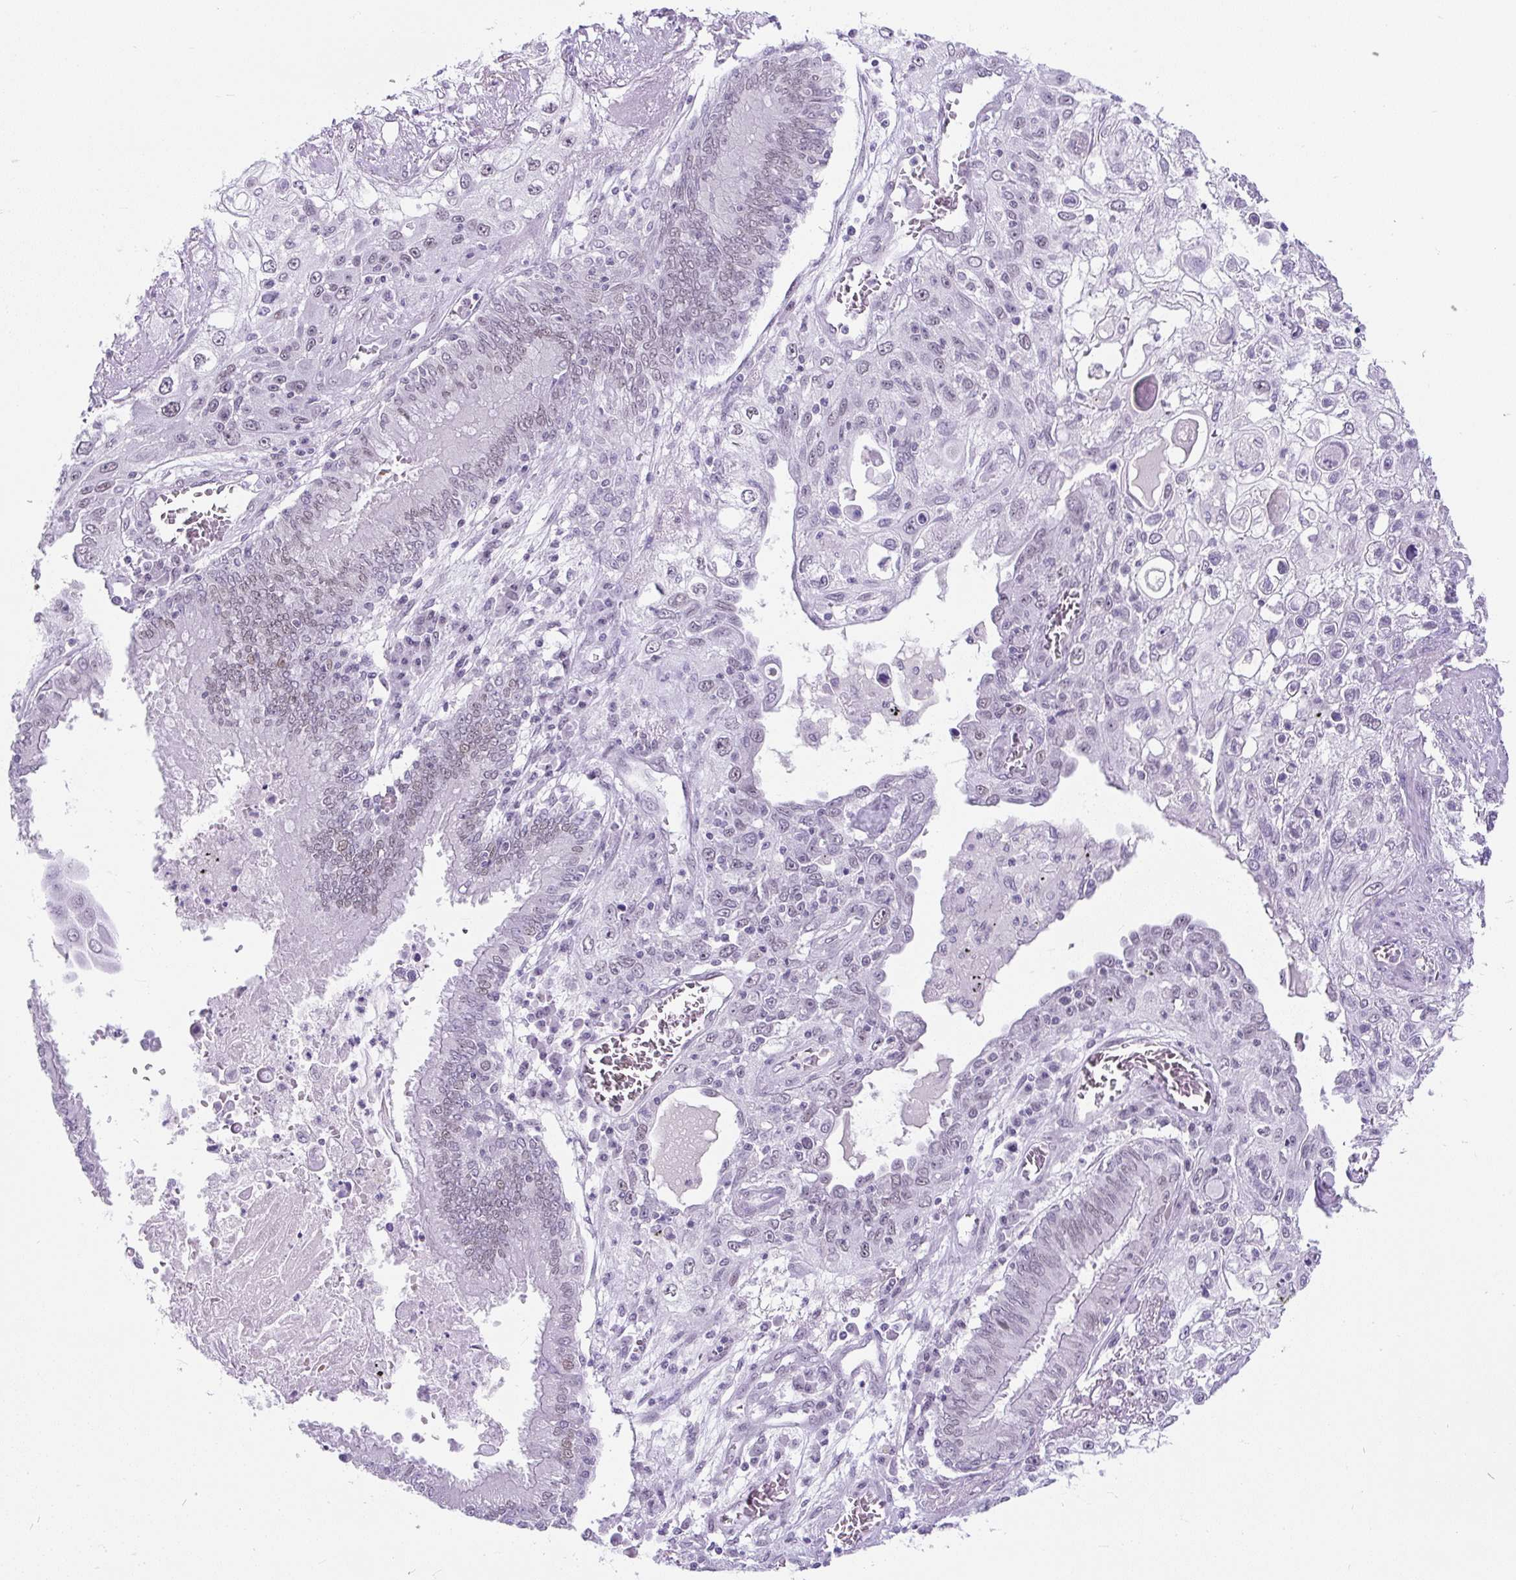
{"staining": {"intensity": "weak", "quantity": "<25%", "location": "nuclear"}, "tissue": "lung cancer", "cell_type": "Tumor cells", "image_type": "cancer", "snomed": [{"axis": "morphology", "description": "Squamous cell carcinoma, NOS"}, {"axis": "topography", "description": "Lung"}], "caption": "This image is of squamous cell carcinoma (lung) stained with IHC to label a protein in brown with the nuclei are counter-stained blue. There is no staining in tumor cells.", "gene": "PLCXD2", "patient": {"sex": "female", "age": 69}}